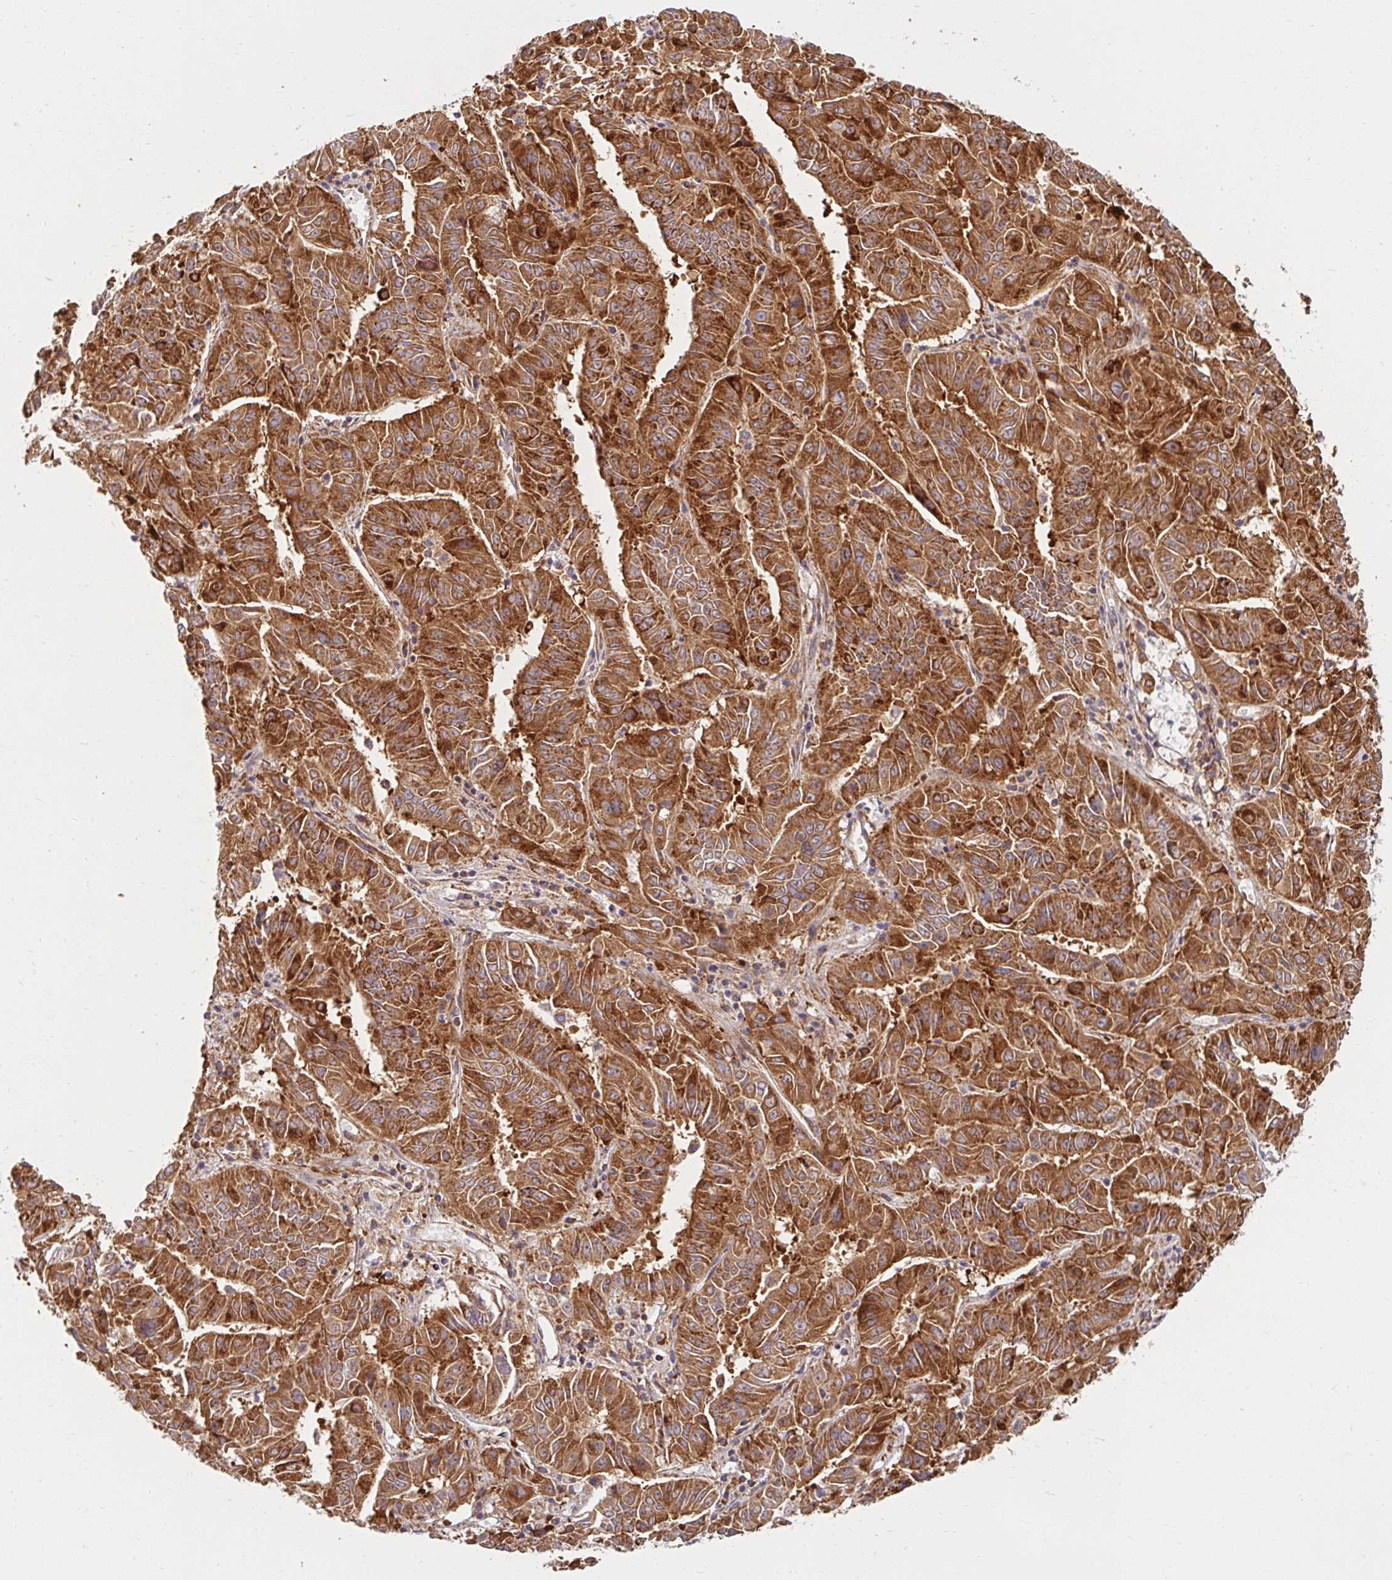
{"staining": {"intensity": "strong", "quantity": ">75%", "location": "cytoplasmic/membranous"}, "tissue": "pancreatic cancer", "cell_type": "Tumor cells", "image_type": "cancer", "snomed": [{"axis": "morphology", "description": "Adenocarcinoma, NOS"}, {"axis": "topography", "description": "Pancreas"}], "caption": "A photomicrograph of pancreatic cancer (adenocarcinoma) stained for a protein displays strong cytoplasmic/membranous brown staining in tumor cells.", "gene": "BTF3", "patient": {"sex": "male", "age": 63}}